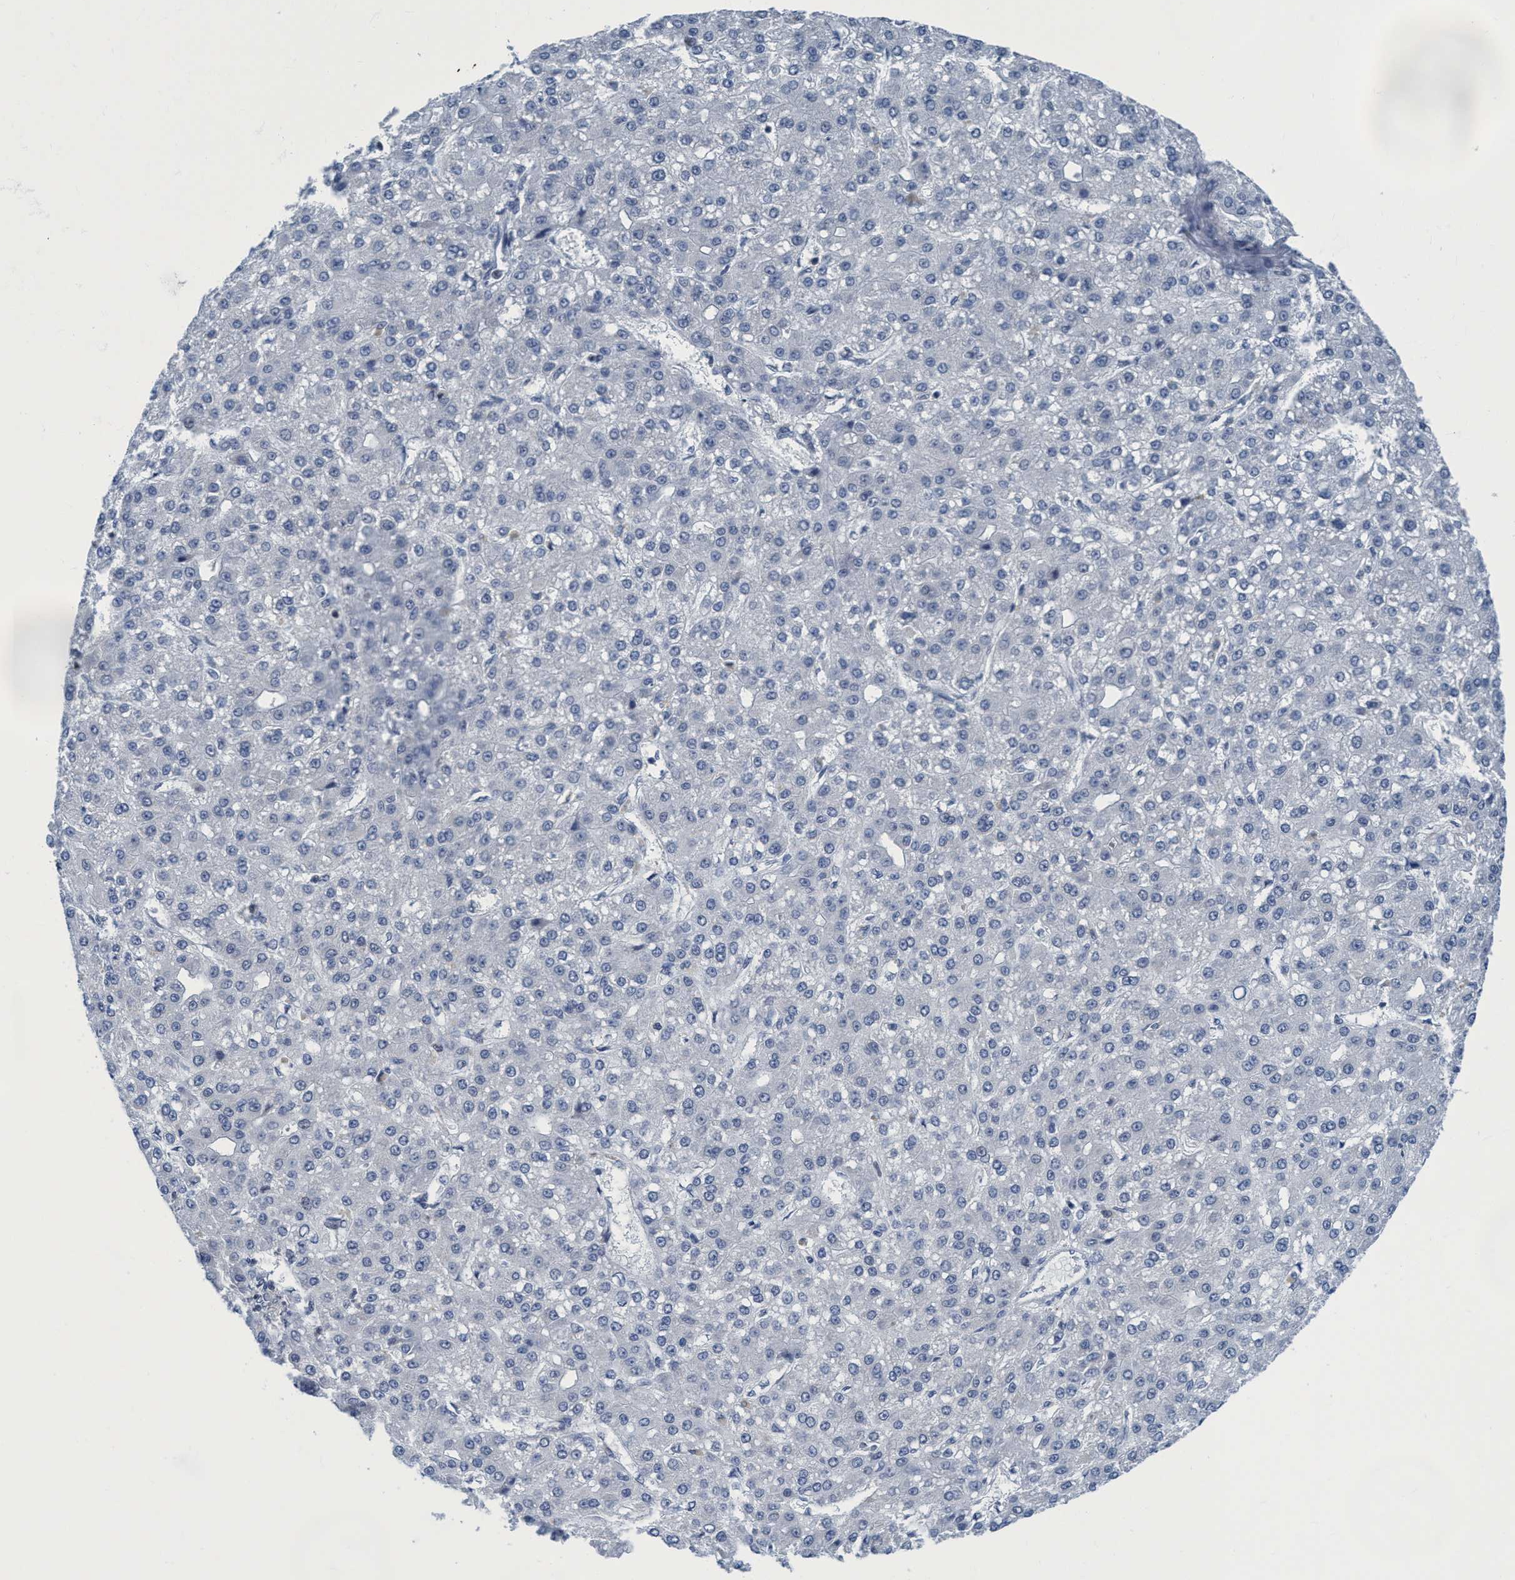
{"staining": {"intensity": "negative", "quantity": "none", "location": "none"}, "tissue": "liver cancer", "cell_type": "Tumor cells", "image_type": "cancer", "snomed": [{"axis": "morphology", "description": "Carcinoma, Hepatocellular, NOS"}, {"axis": "topography", "description": "Liver"}], "caption": "Protein analysis of liver hepatocellular carcinoma reveals no significant positivity in tumor cells.", "gene": "DNAI1", "patient": {"sex": "male", "age": 67}}